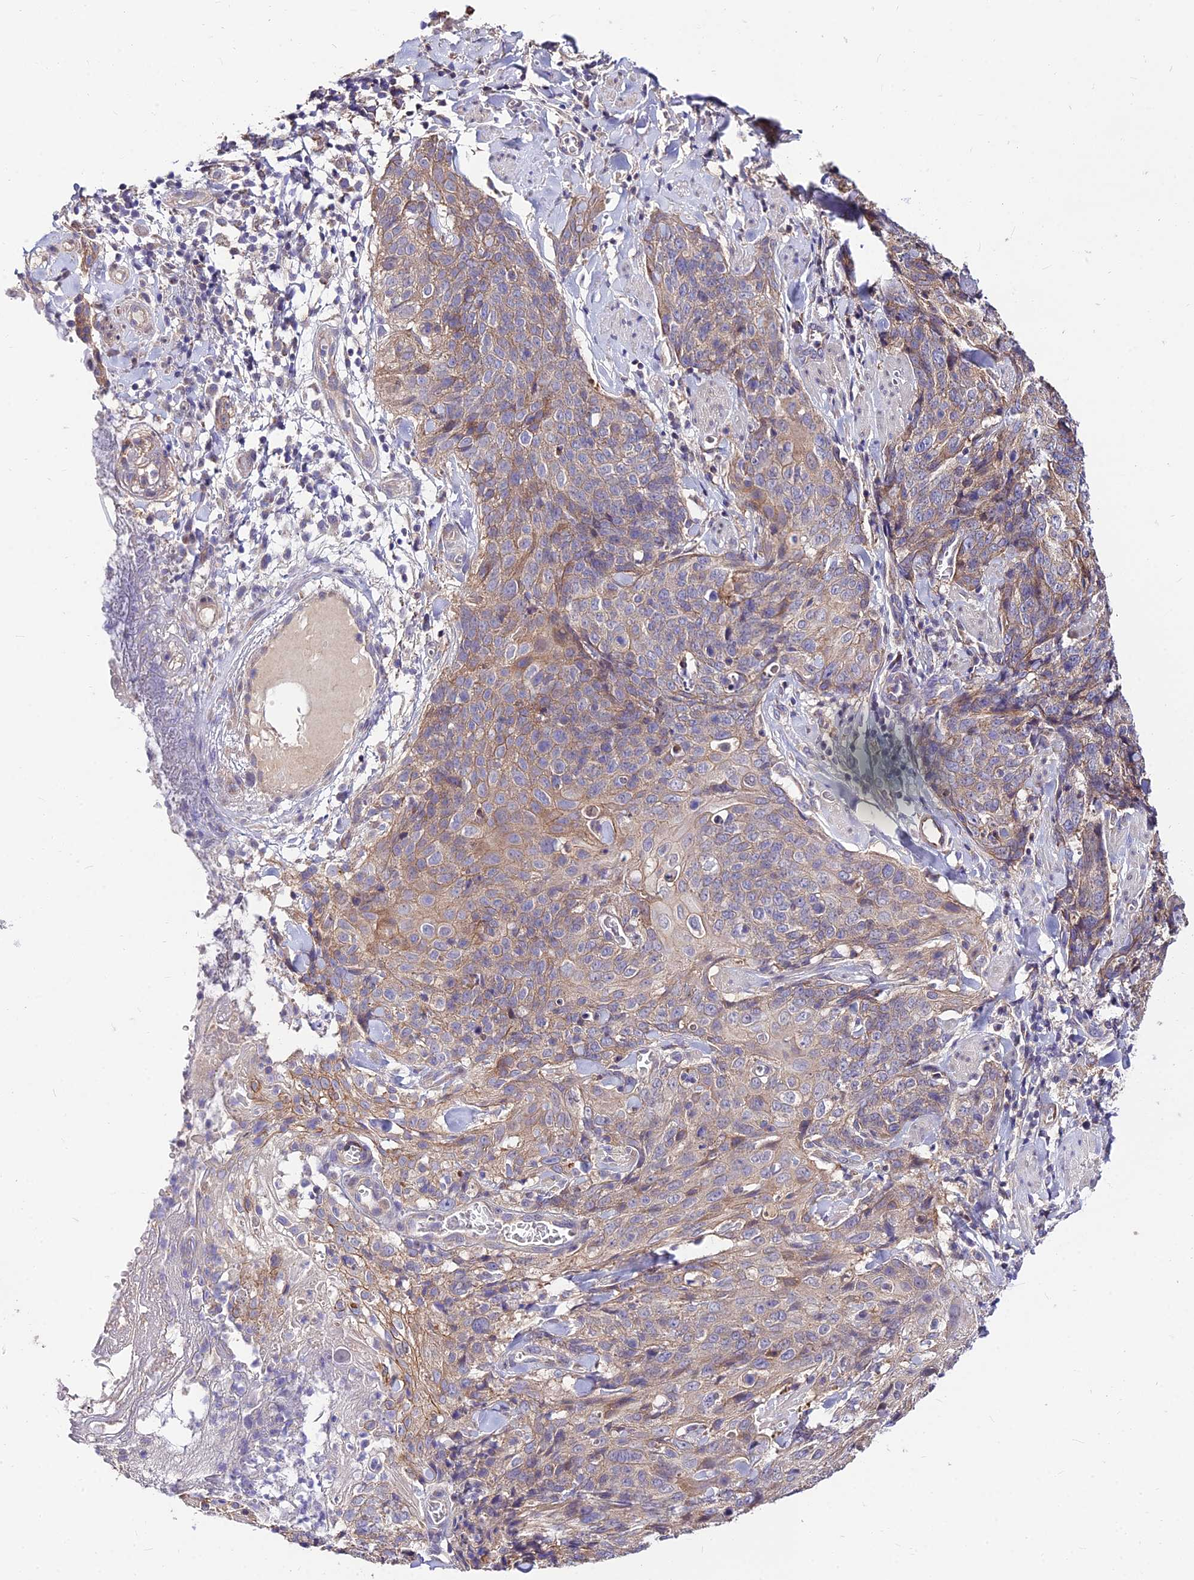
{"staining": {"intensity": "weak", "quantity": "25%-75%", "location": "cytoplasmic/membranous"}, "tissue": "skin cancer", "cell_type": "Tumor cells", "image_type": "cancer", "snomed": [{"axis": "morphology", "description": "Squamous cell carcinoma, NOS"}, {"axis": "topography", "description": "Skin"}, {"axis": "topography", "description": "Vulva"}], "caption": "The immunohistochemical stain shows weak cytoplasmic/membranous staining in tumor cells of skin cancer (squamous cell carcinoma) tissue. (Stains: DAB in brown, nuclei in blue, Microscopy: brightfield microscopy at high magnification).", "gene": "C6orf132", "patient": {"sex": "female", "age": 85}}